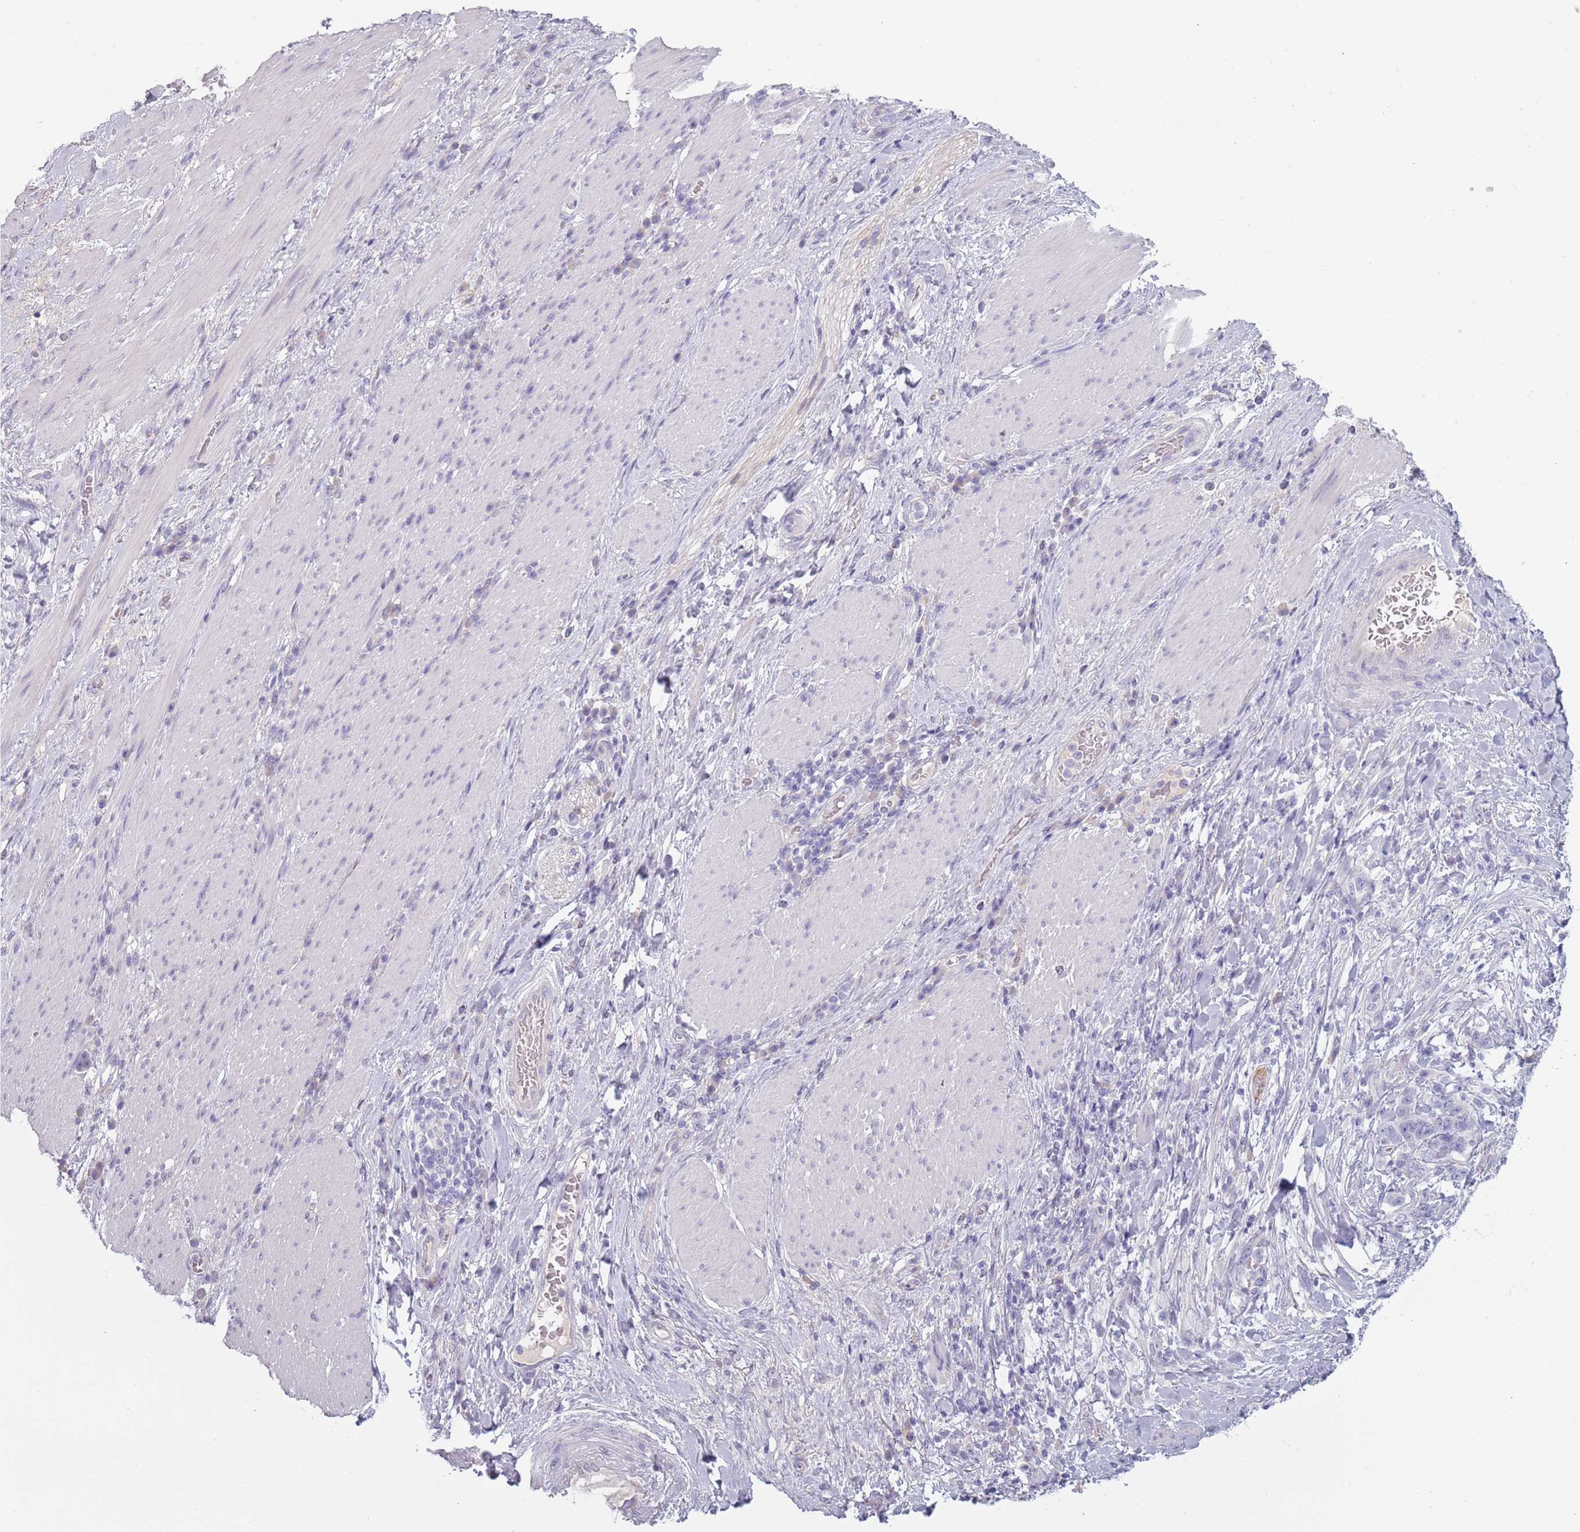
{"staining": {"intensity": "negative", "quantity": "none", "location": "none"}, "tissue": "stomach cancer", "cell_type": "Tumor cells", "image_type": "cancer", "snomed": [{"axis": "morphology", "description": "Normal tissue, NOS"}, {"axis": "morphology", "description": "Adenocarcinoma, NOS"}, {"axis": "topography", "description": "Stomach"}], "caption": "Image shows no significant protein staining in tumor cells of adenocarcinoma (stomach).", "gene": "TNFRSF6B", "patient": {"sex": "female", "age": 64}}